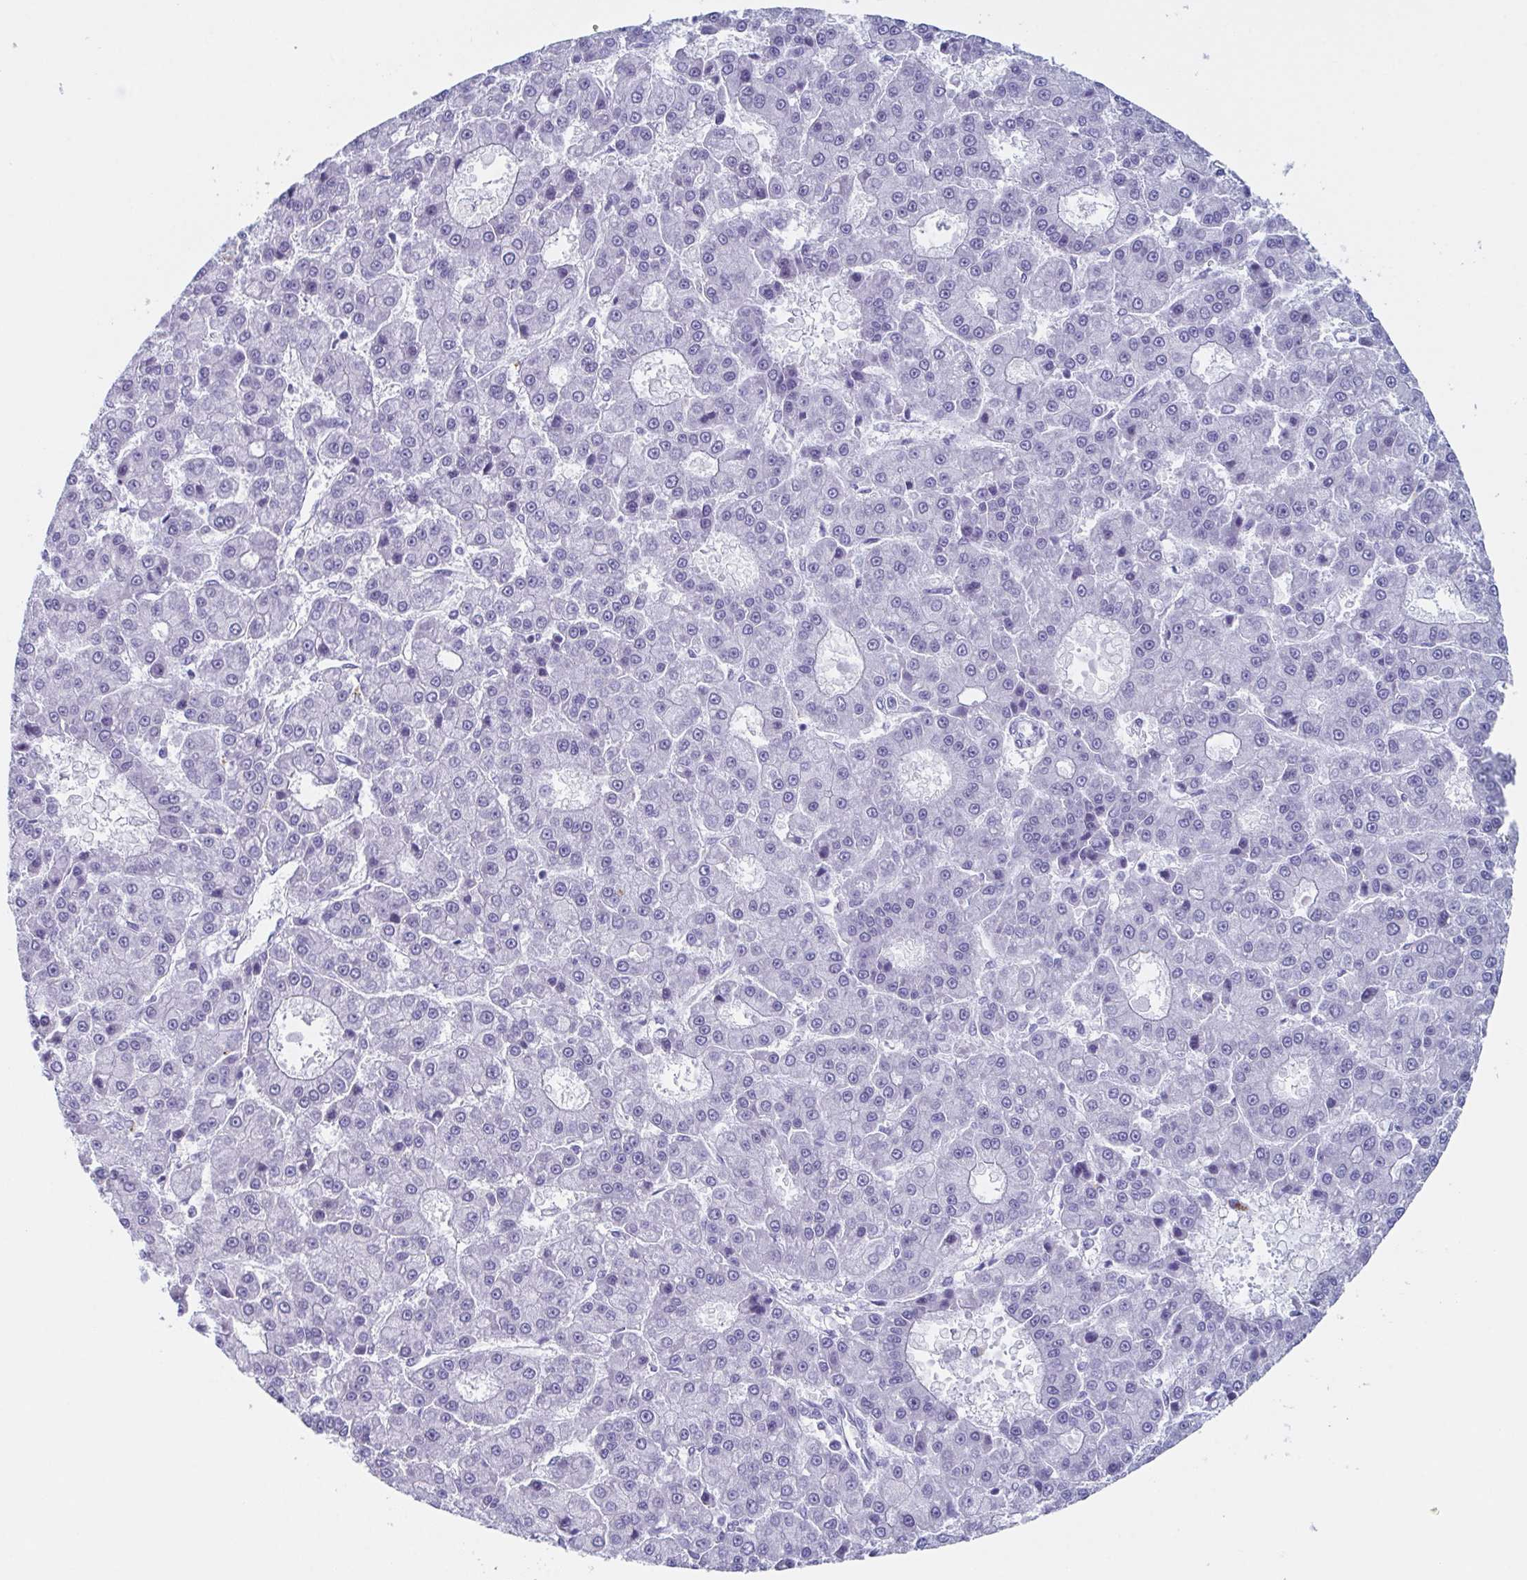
{"staining": {"intensity": "negative", "quantity": "none", "location": "none"}, "tissue": "liver cancer", "cell_type": "Tumor cells", "image_type": "cancer", "snomed": [{"axis": "morphology", "description": "Carcinoma, Hepatocellular, NOS"}, {"axis": "topography", "description": "Liver"}], "caption": "Liver hepatocellular carcinoma was stained to show a protein in brown. There is no significant staining in tumor cells. (DAB immunohistochemistry (IHC), high magnification).", "gene": "LYRM2", "patient": {"sex": "male", "age": 70}}